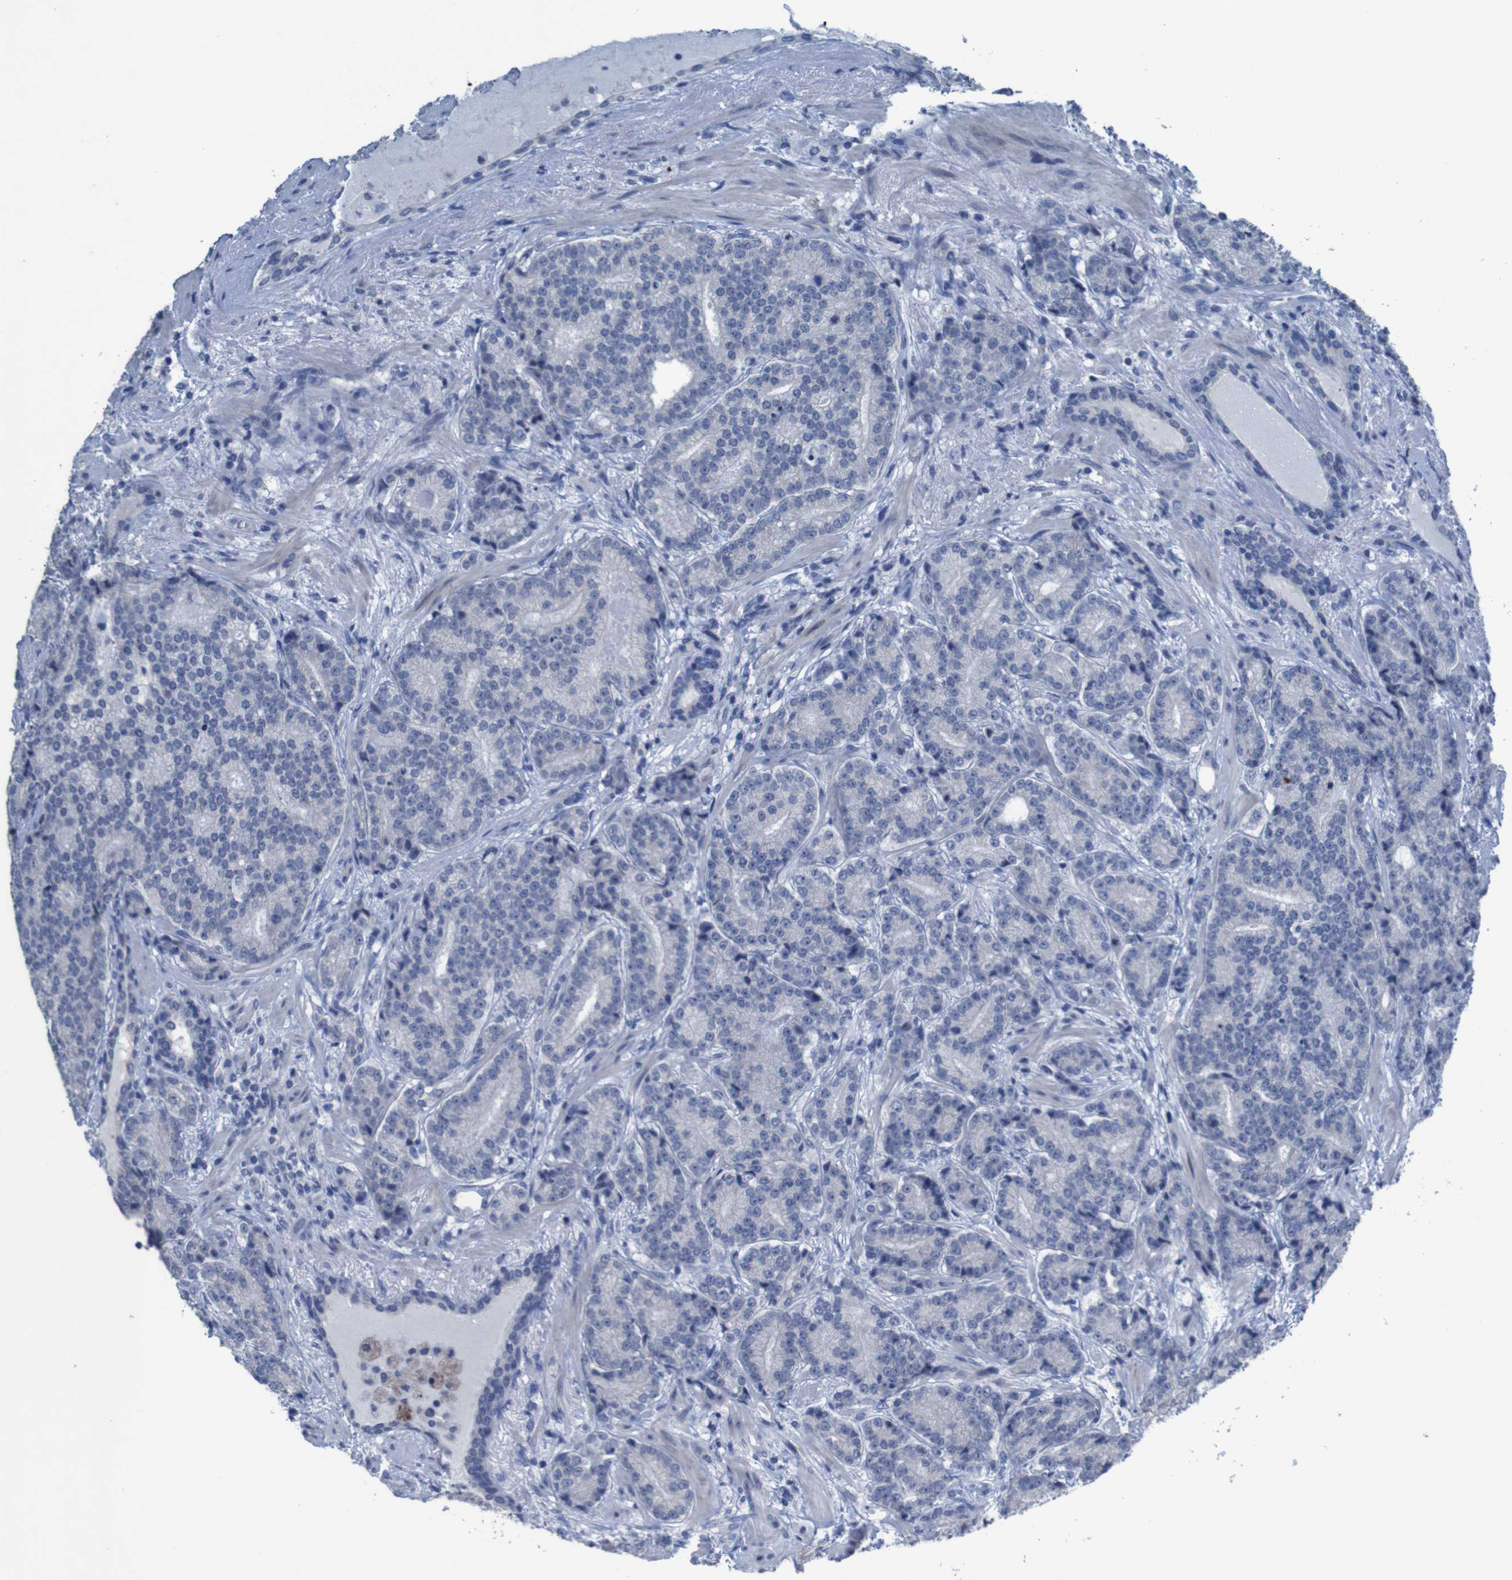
{"staining": {"intensity": "negative", "quantity": "none", "location": "none"}, "tissue": "prostate cancer", "cell_type": "Tumor cells", "image_type": "cancer", "snomed": [{"axis": "morphology", "description": "Adenocarcinoma, High grade"}, {"axis": "topography", "description": "Prostate"}], "caption": "Protein analysis of high-grade adenocarcinoma (prostate) displays no significant expression in tumor cells.", "gene": "CLDN18", "patient": {"sex": "male", "age": 61}}